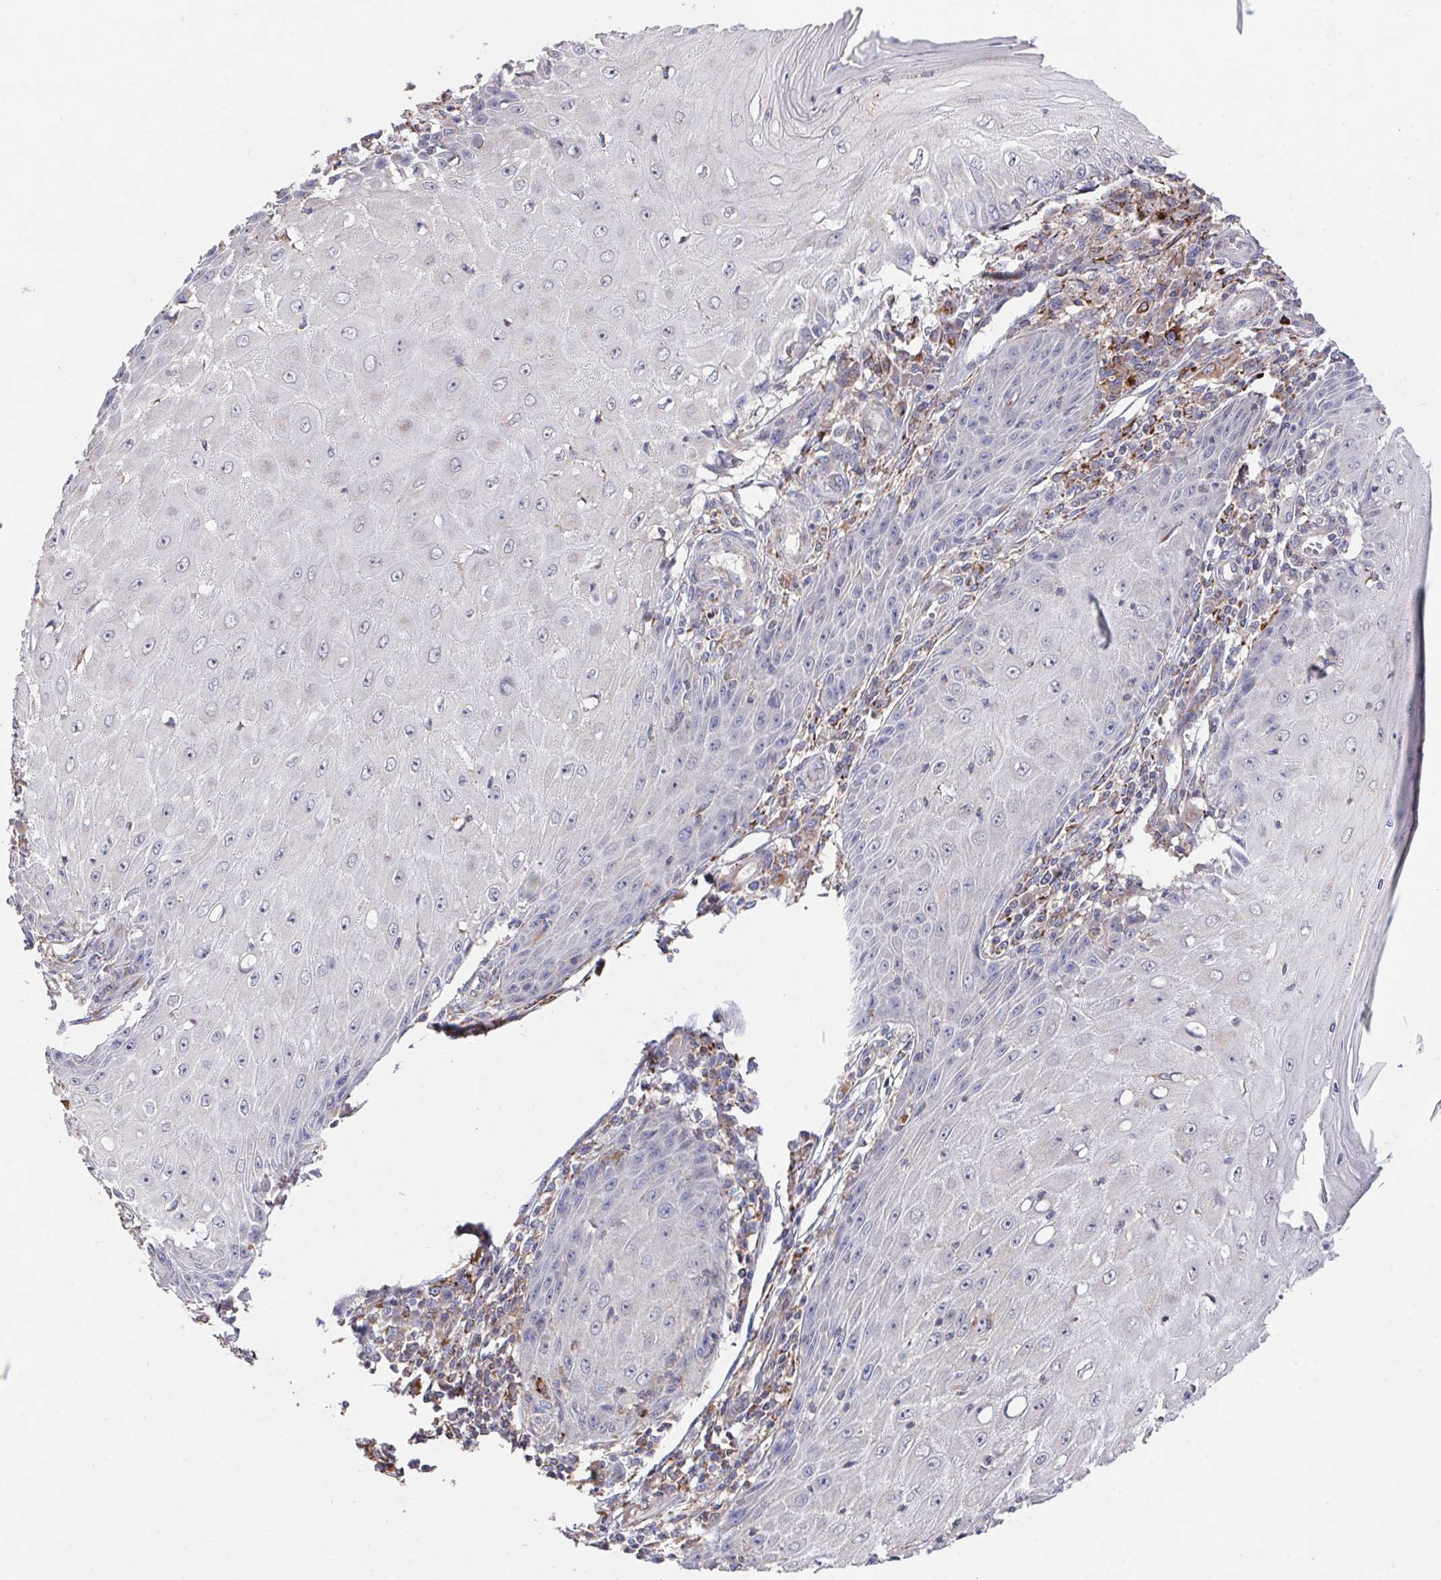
{"staining": {"intensity": "negative", "quantity": "none", "location": "none"}, "tissue": "skin cancer", "cell_type": "Tumor cells", "image_type": "cancer", "snomed": [{"axis": "morphology", "description": "Squamous cell carcinoma, NOS"}, {"axis": "topography", "description": "Skin"}], "caption": "DAB (3,3'-diaminobenzidine) immunohistochemical staining of human skin cancer reveals no significant staining in tumor cells. (DAB (3,3'-diaminobenzidine) IHC with hematoxylin counter stain).", "gene": "FAM241A", "patient": {"sex": "female", "age": 73}}